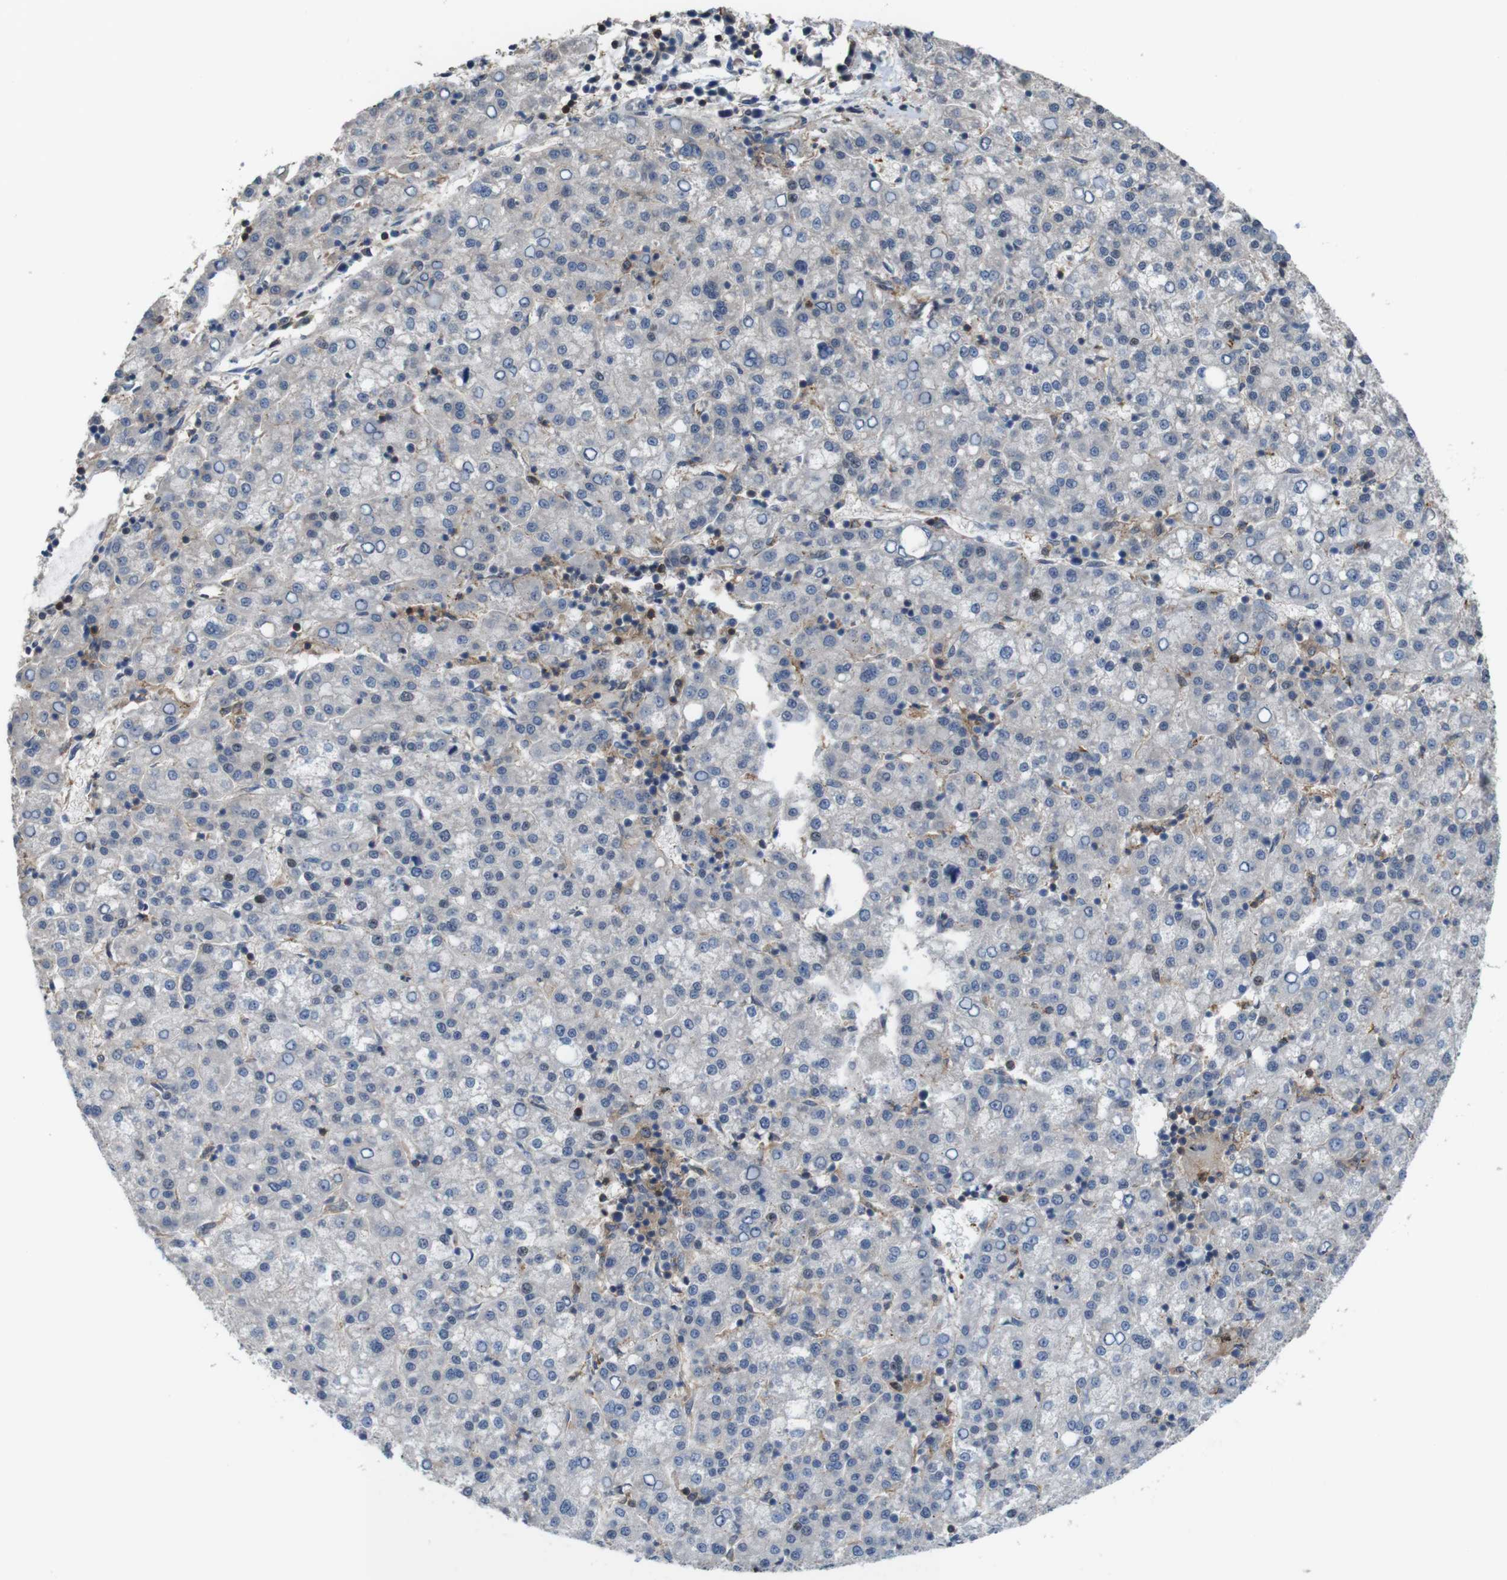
{"staining": {"intensity": "negative", "quantity": "none", "location": "none"}, "tissue": "liver cancer", "cell_type": "Tumor cells", "image_type": "cancer", "snomed": [{"axis": "morphology", "description": "Carcinoma, Hepatocellular, NOS"}, {"axis": "topography", "description": "Liver"}], "caption": "Hepatocellular carcinoma (liver) stained for a protein using immunohistochemistry displays no staining tumor cells.", "gene": "PCOLCE2", "patient": {"sex": "female", "age": 58}}